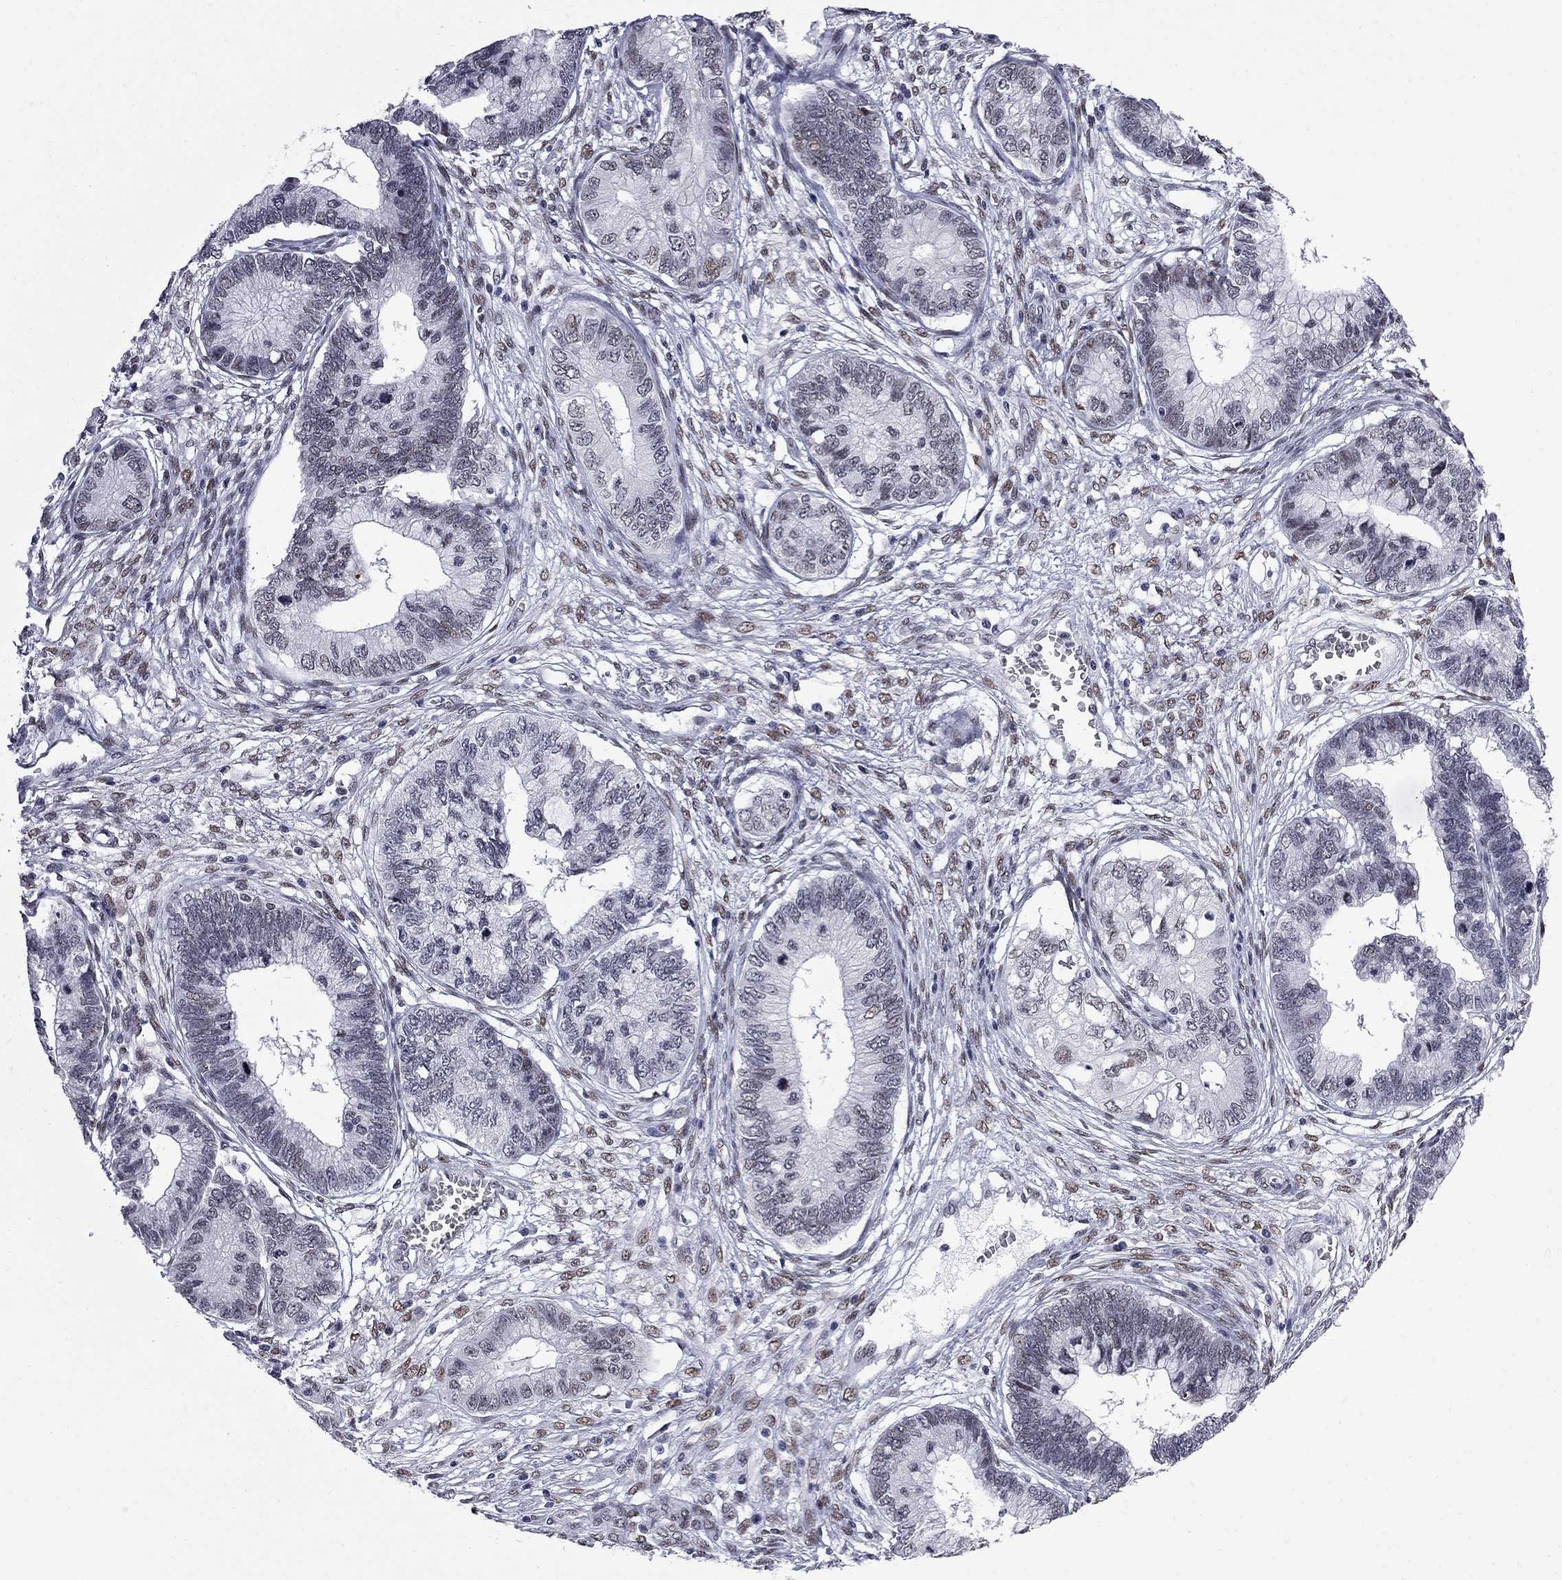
{"staining": {"intensity": "weak", "quantity": "<25%", "location": "nuclear"}, "tissue": "cervical cancer", "cell_type": "Tumor cells", "image_type": "cancer", "snomed": [{"axis": "morphology", "description": "Adenocarcinoma, NOS"}, {"axis": "topography", "description": "Cervix"}], "caption": "An immunohistochemistry (IHC) histopathology image of adenocarcinoma (cervical) is shown. There is no staining in tumor cells of adenocarcinoma (cervical).", "gene": "ZBTB47", "patient": {"sex": "female", "age": 44}}